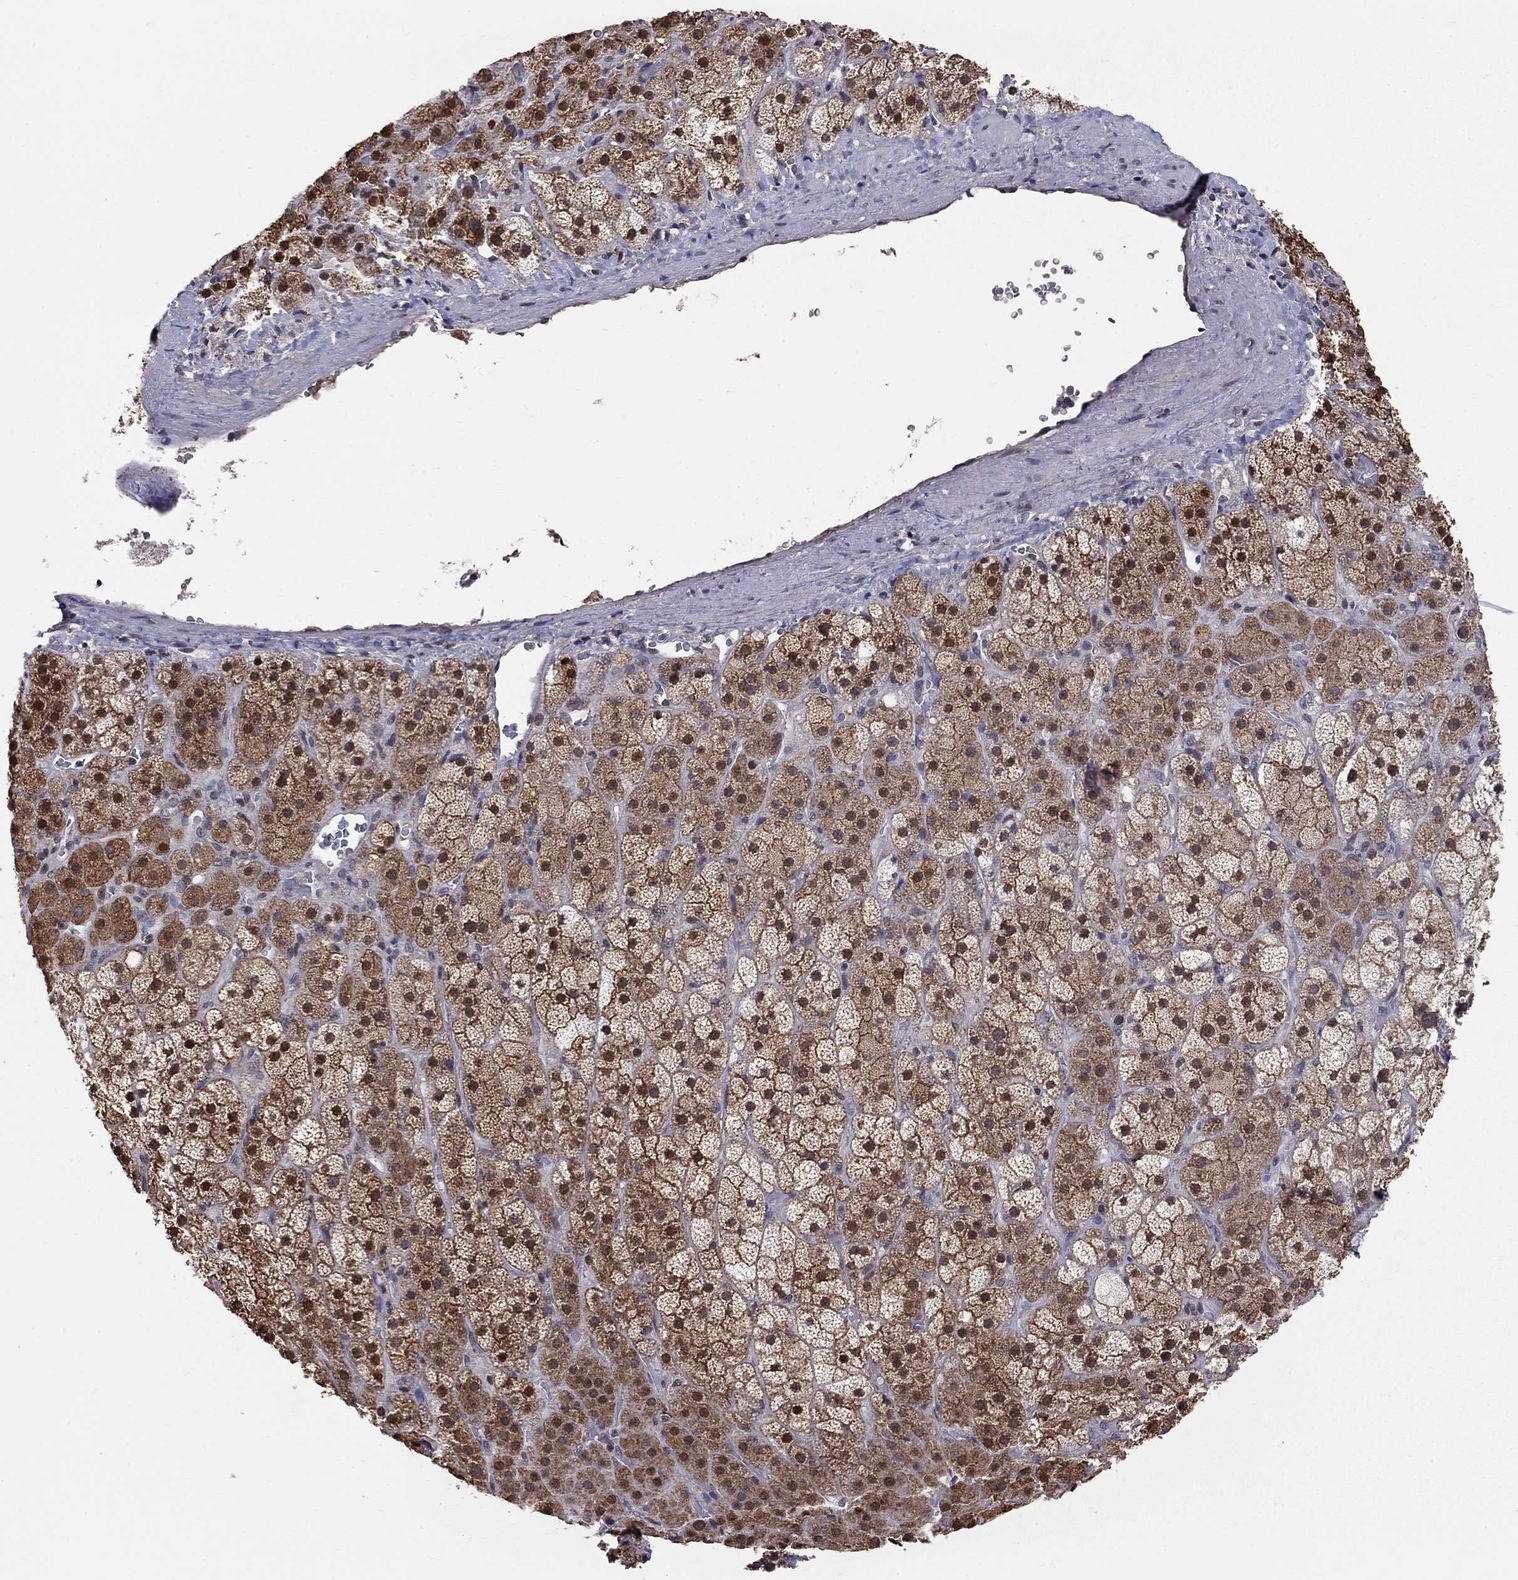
{"staining": {"intensity": "strong", "quantity": ">75%", "location": "cytoplasmic/membranous,nuclear"}, "tissue": "adrenal gland", "cell_type": "Glandular cells", "image_type": "normal", "snomed": [{"axis": "morphology", "description": "Normal tissue, NOS"}, {"axis": "topography", "description": "Adrenal gland"}], "caption": "This is a photomicrograph of immunohistochemistry staining of normal adrenal gland, which shows strong expression in the cytoplasmic/membranous,nuclear of glandular cells.", "gene": "HDAC3", "patient": {"sex": "male", "age": 57}}